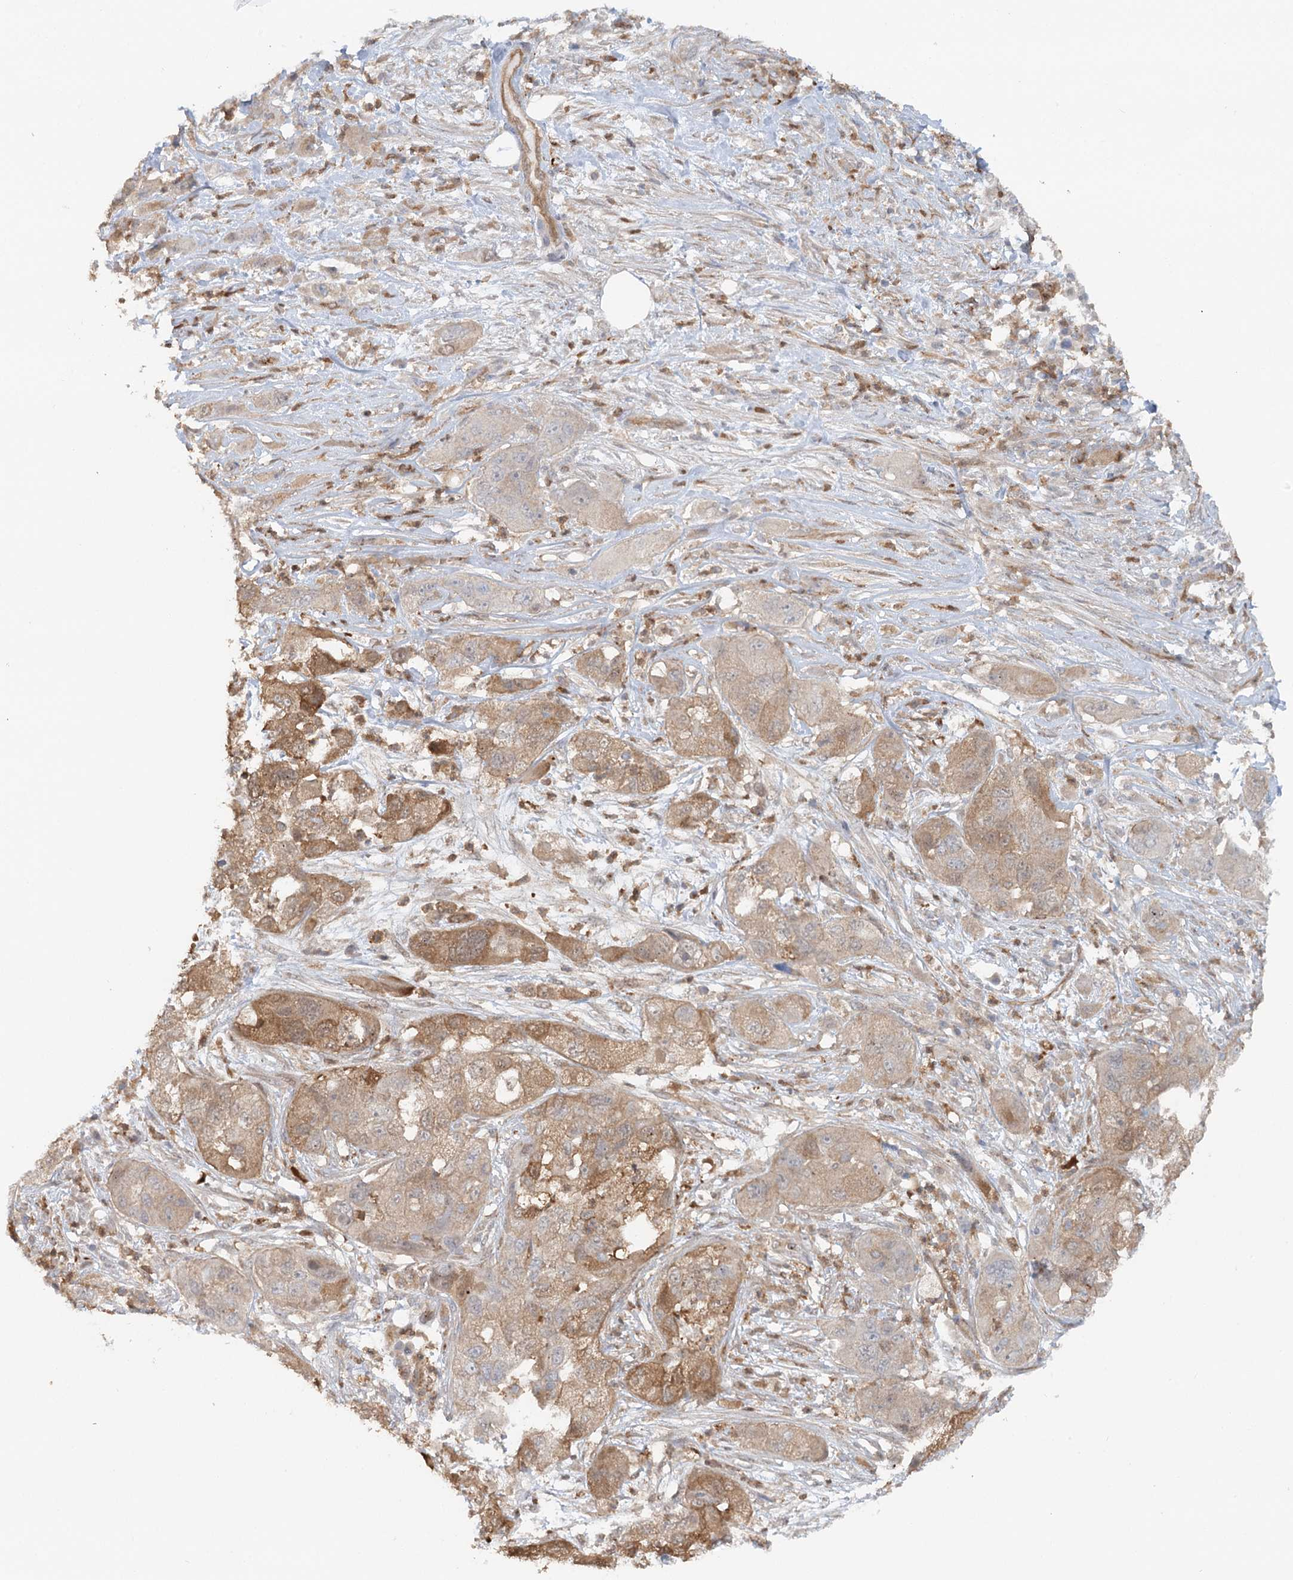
{"staining": {"intensity": "moderate", "quantity": "25%-75%", "location": "cytoplasmic/membranous"}, "tissue": "pancreatic cancer", "cell_type": "Tumor cells", "image_type": "cancer", "snomed": [{"axis": "morphology", "description": "Adenocarcinoma, NOS"}, {"axis": "topography", "description": "Pancreas"}], "caption": "Protein analysis of pancreatic adenocarcinoma tissue demonstrates moderate cytoplasmic/membranous positivity in about 25%-75% of tumor cells.", "gene": "GBE1", "patient": {"sex": "female", "age": 78}}